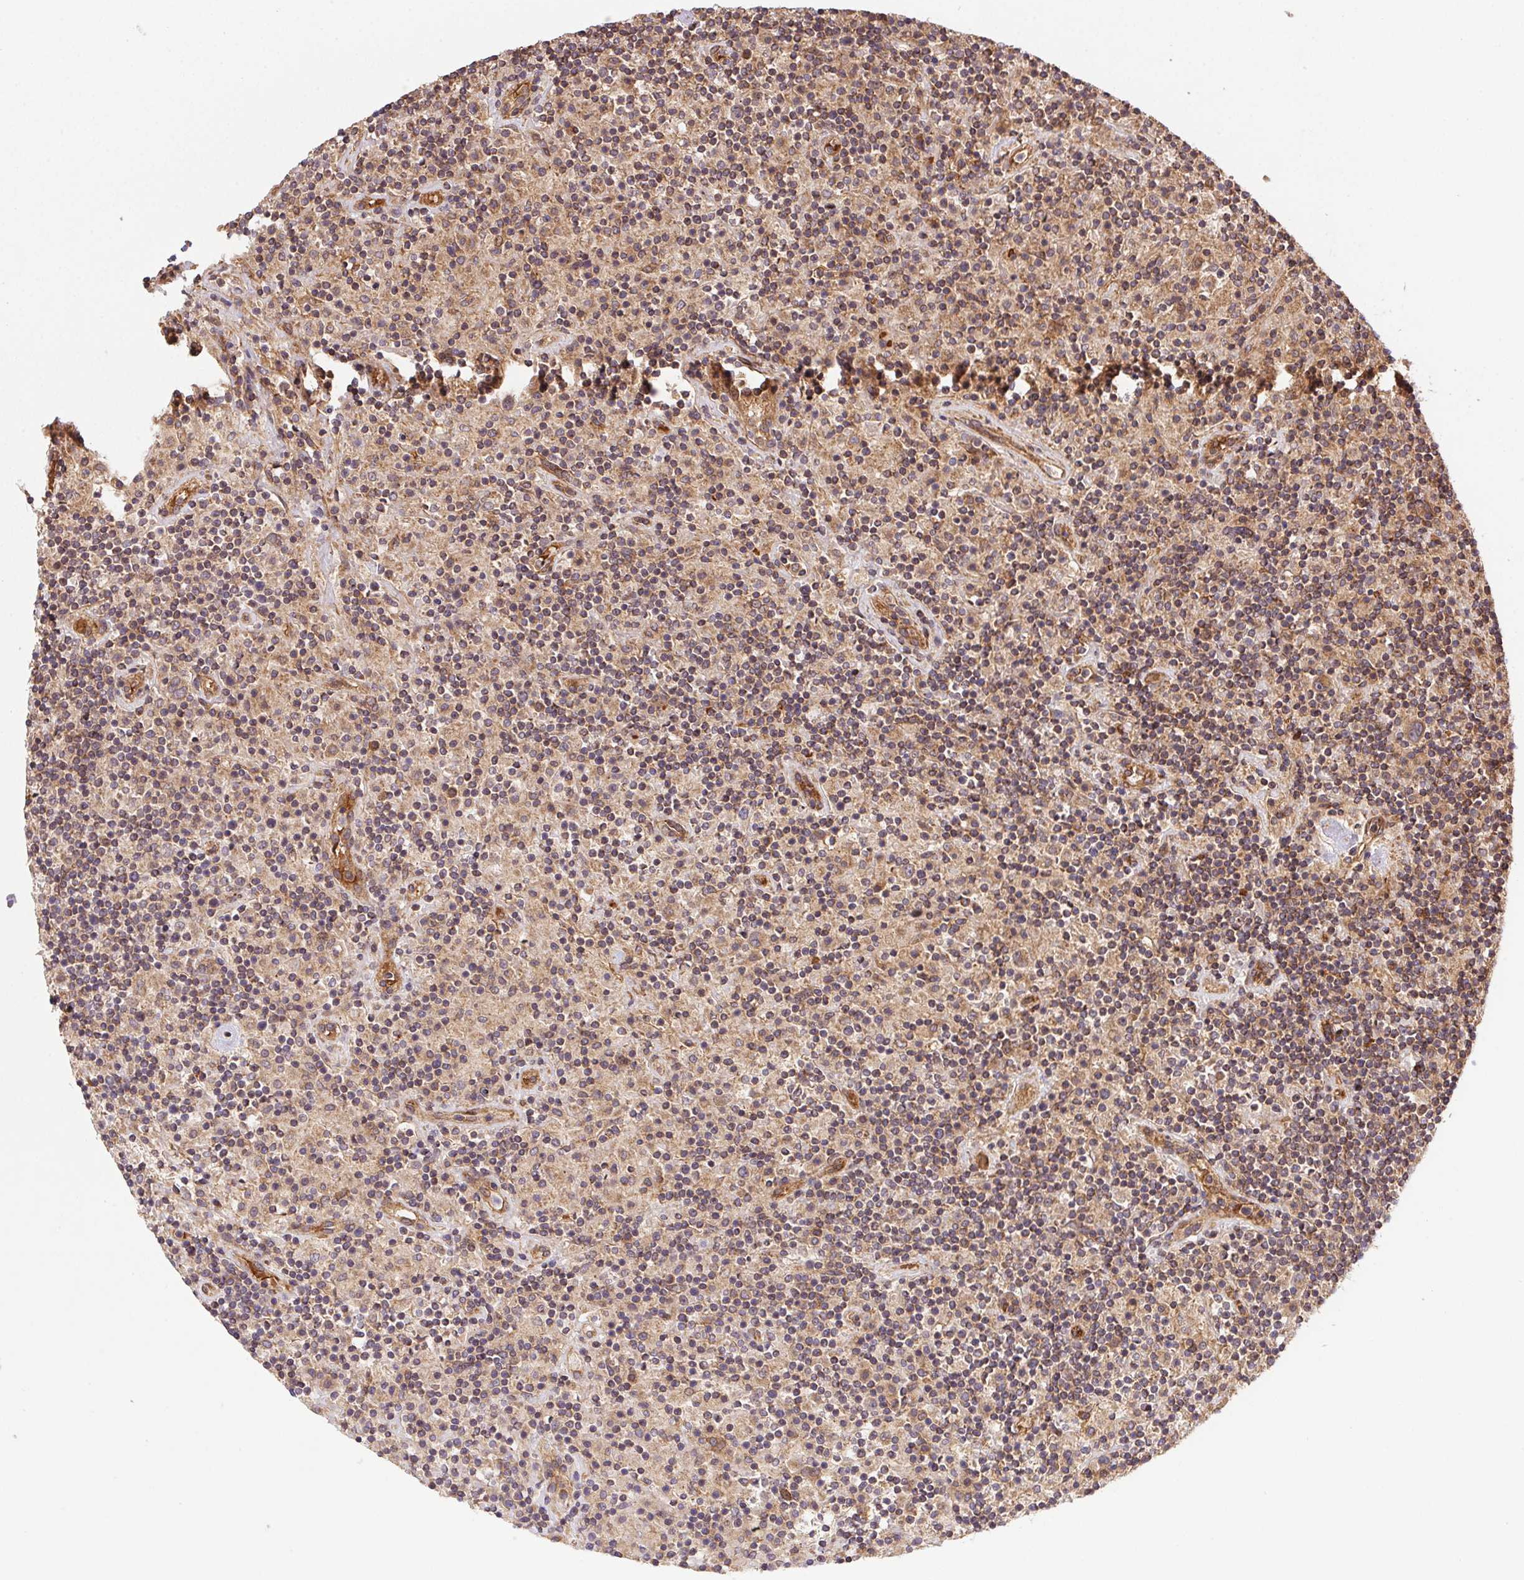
{"staining": {"intensity": "weak", "quantity": ">75%", "location": "cytoplasmic/membranous"}, "tissue": "lymphoma", "cell_type": "Tumor cells", "image_type": "cancer", "snomed": [{"axis": "morphology", "description": "Hodgkin's disease, NOS"}, {"axis": "topography", "description": "Lymph node"}], "caption": "Immunohistochemical staining of lymphoma reveals low levels of weak cytoplasmic/membranous protein staining in about >75% of tumor cells.", "gene": "USE1", "patient": {"sex": "male", "age": 70}}